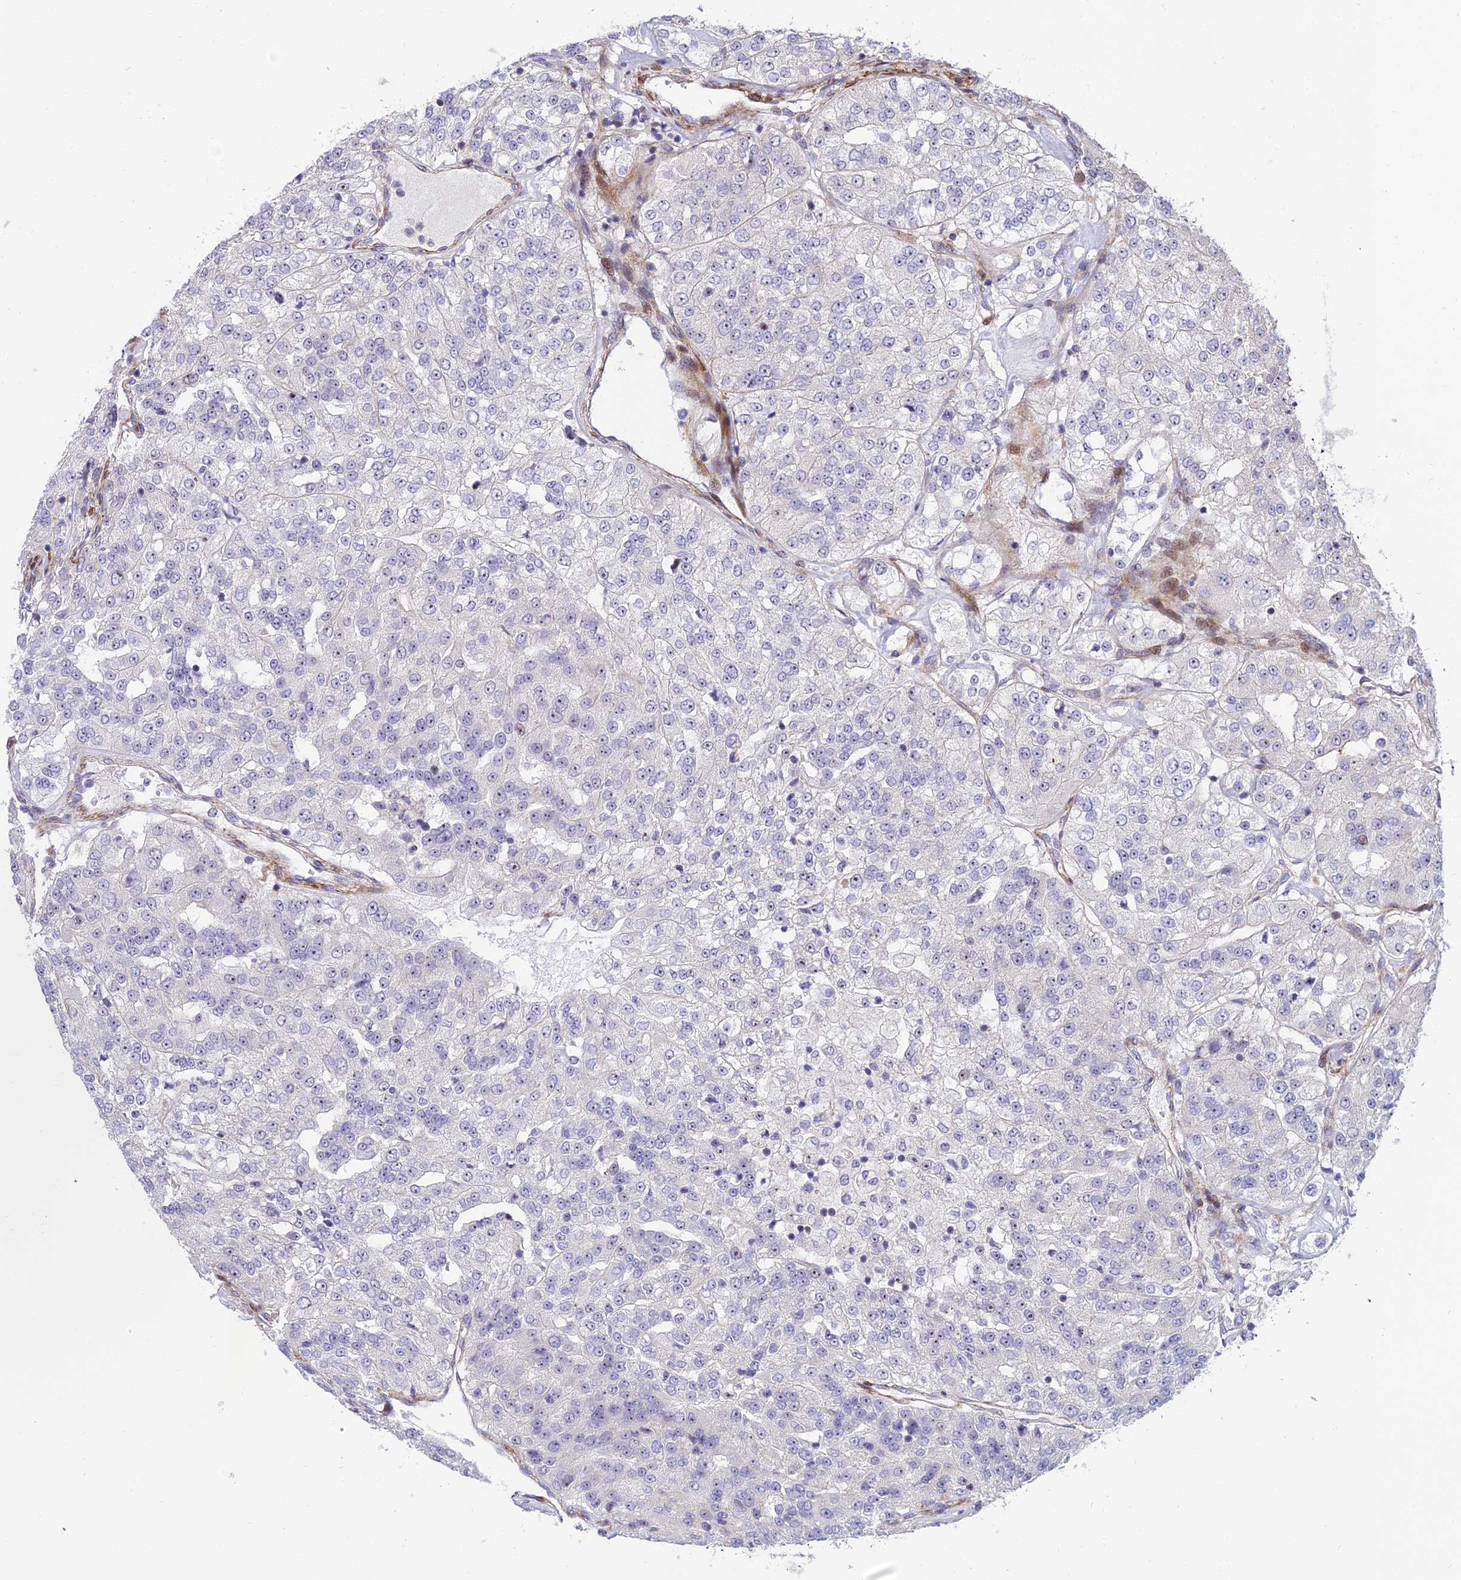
{"staining": {"intensity": "negative", "quantity": "none", "location": "none"}, "tissue": "renal cancer", "cell_type": "Tumor cells", "image_type": "cancer", "snomed": [{"axis": "morphology", "description": "Adenocarcinoma, NOS"}, {"axis": "topography", "description": "Kidney"}], "caption": "Tumor cells show no significant positivity in renal cancer.", "gene": "KBTBD7", "patient": {"sex": "female", "age": 63}}